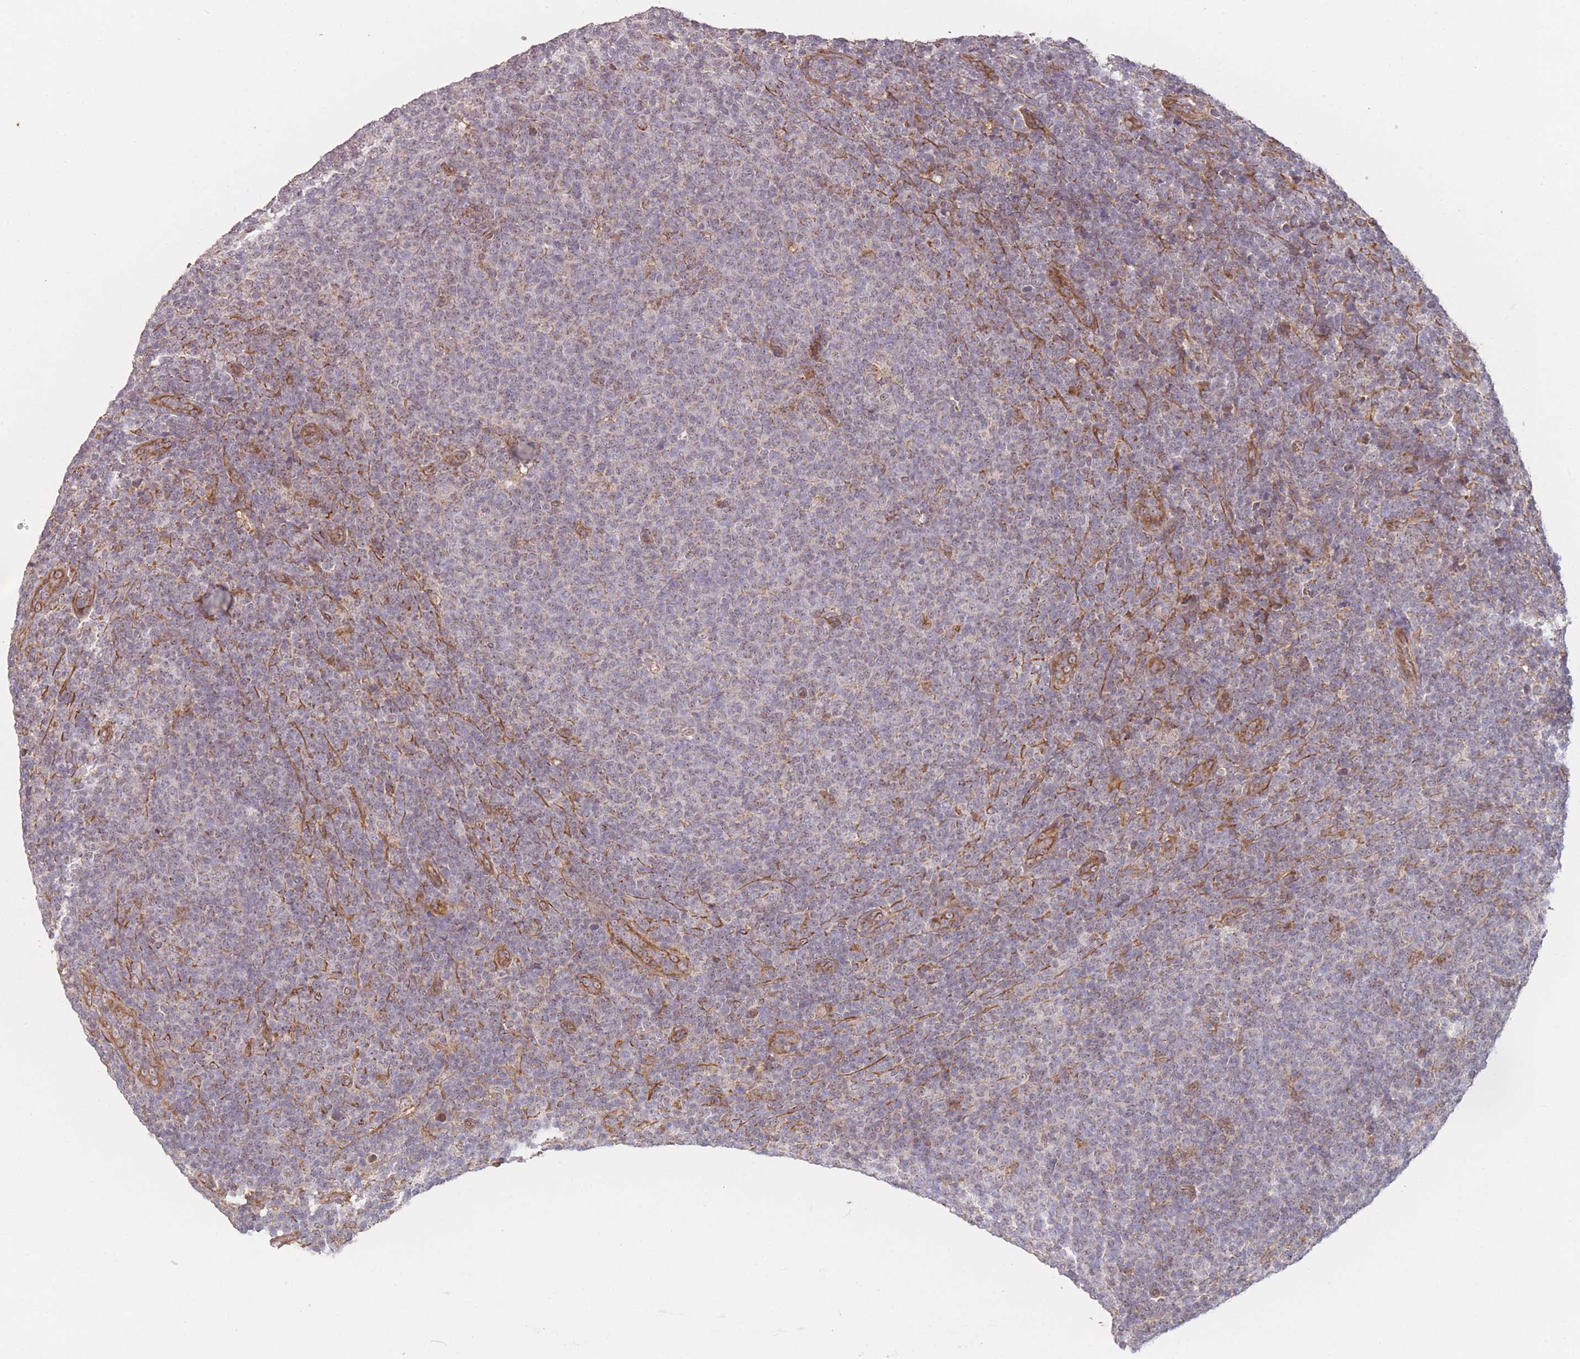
{"staining": {"intensity": "negative", "quantity": "none", "location": "none"}, "tissue": "lymphoma", "cell_type": "Tumor cells", "image_type": "cancer", "snomed": [{"axis": "morphology", "description": "Malignant lymphoma, non-Hodgkin's type, Low grade"}, {"axis": "topography", "description": "Lymph node"}], "caption": "Human lymphoma stained for a protein using IHC reveals no expression in tumor cells.", "gene": "PXMP4", "patient": {"sex": "male", "age": 66}}